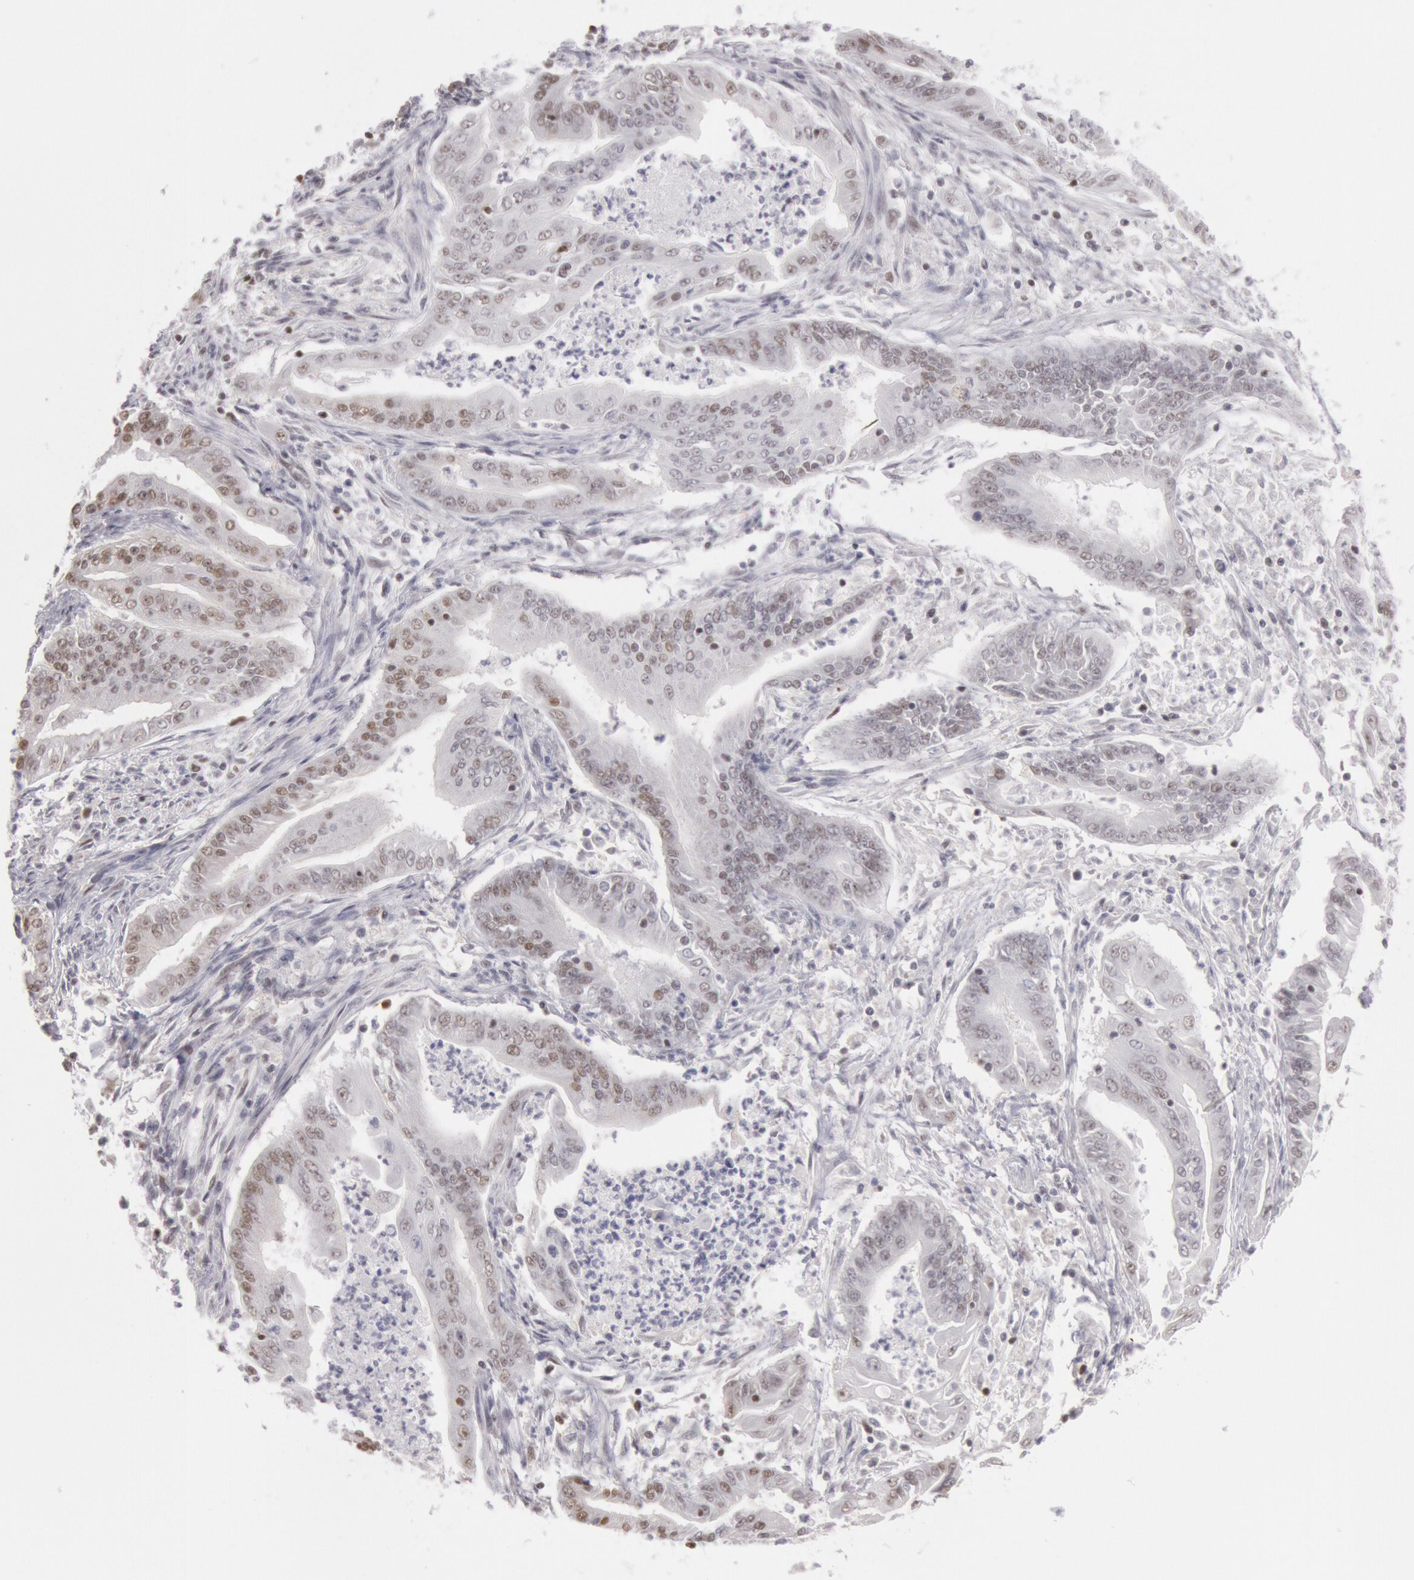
{"staining": {"intensity": "moderate", "quantity": "25%-75%", "location": "nuclear"}, "tissue": "endometrial cancer", "cell_type": "Tumor cells", "image_type": "cancer", "snomed": [{"axis": "morphology", "description": "Adenocarcinoma, NOS"}, {"axis": "topography", "description": "Endometrium"}], "caption": "A brown stain shows moderate nuclear positivity of a protein in endometrial cancer (adenocarcinoma) tumor cells. The staining is performed using DAB (3,3'-diaminobenzidine) brown chromogen to label protein expression. The nuclei are counter-stained blue using hematoxylin.", "gene": "ESS2", "patient": {"sex": "female", "age": 63}}